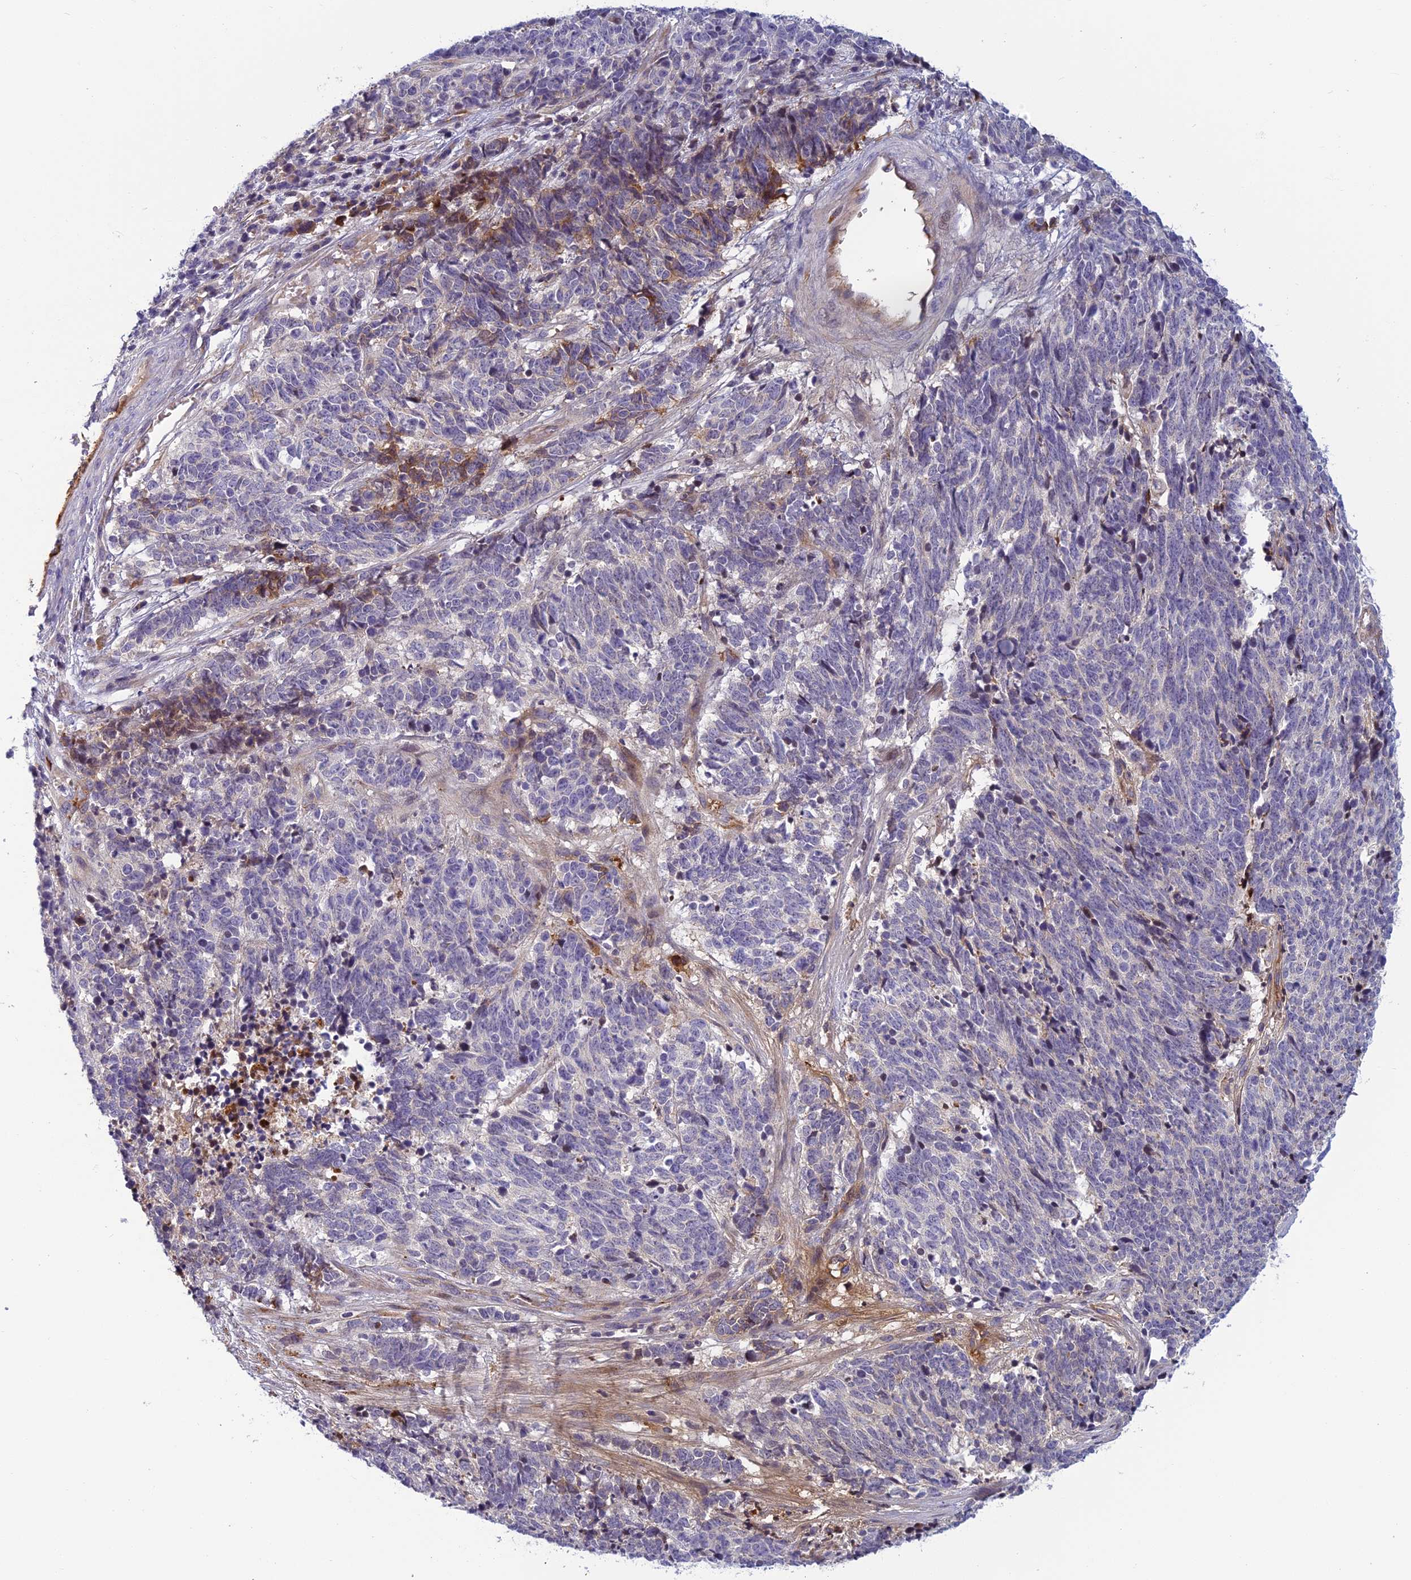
{"staining": {"intensity": "negative", "quantity": "none", "location": "none"}, "tissue": "cervical cancer", "cell_type": "Tumor cells", "image_type": "cancer", "snomed": [{"axis": "morphology", "description": "Squamous cell carcinoma, NOS"}, {"axis": "topography", "description": "Cervix"}], "caption": "Tumor cells are negative for brown protein staining in squamous cell carcinoma (cervical). (DAB IHC, high magnification).", "gene": "CLEC11A", "patient": {"sex": "female", "age": 29}}